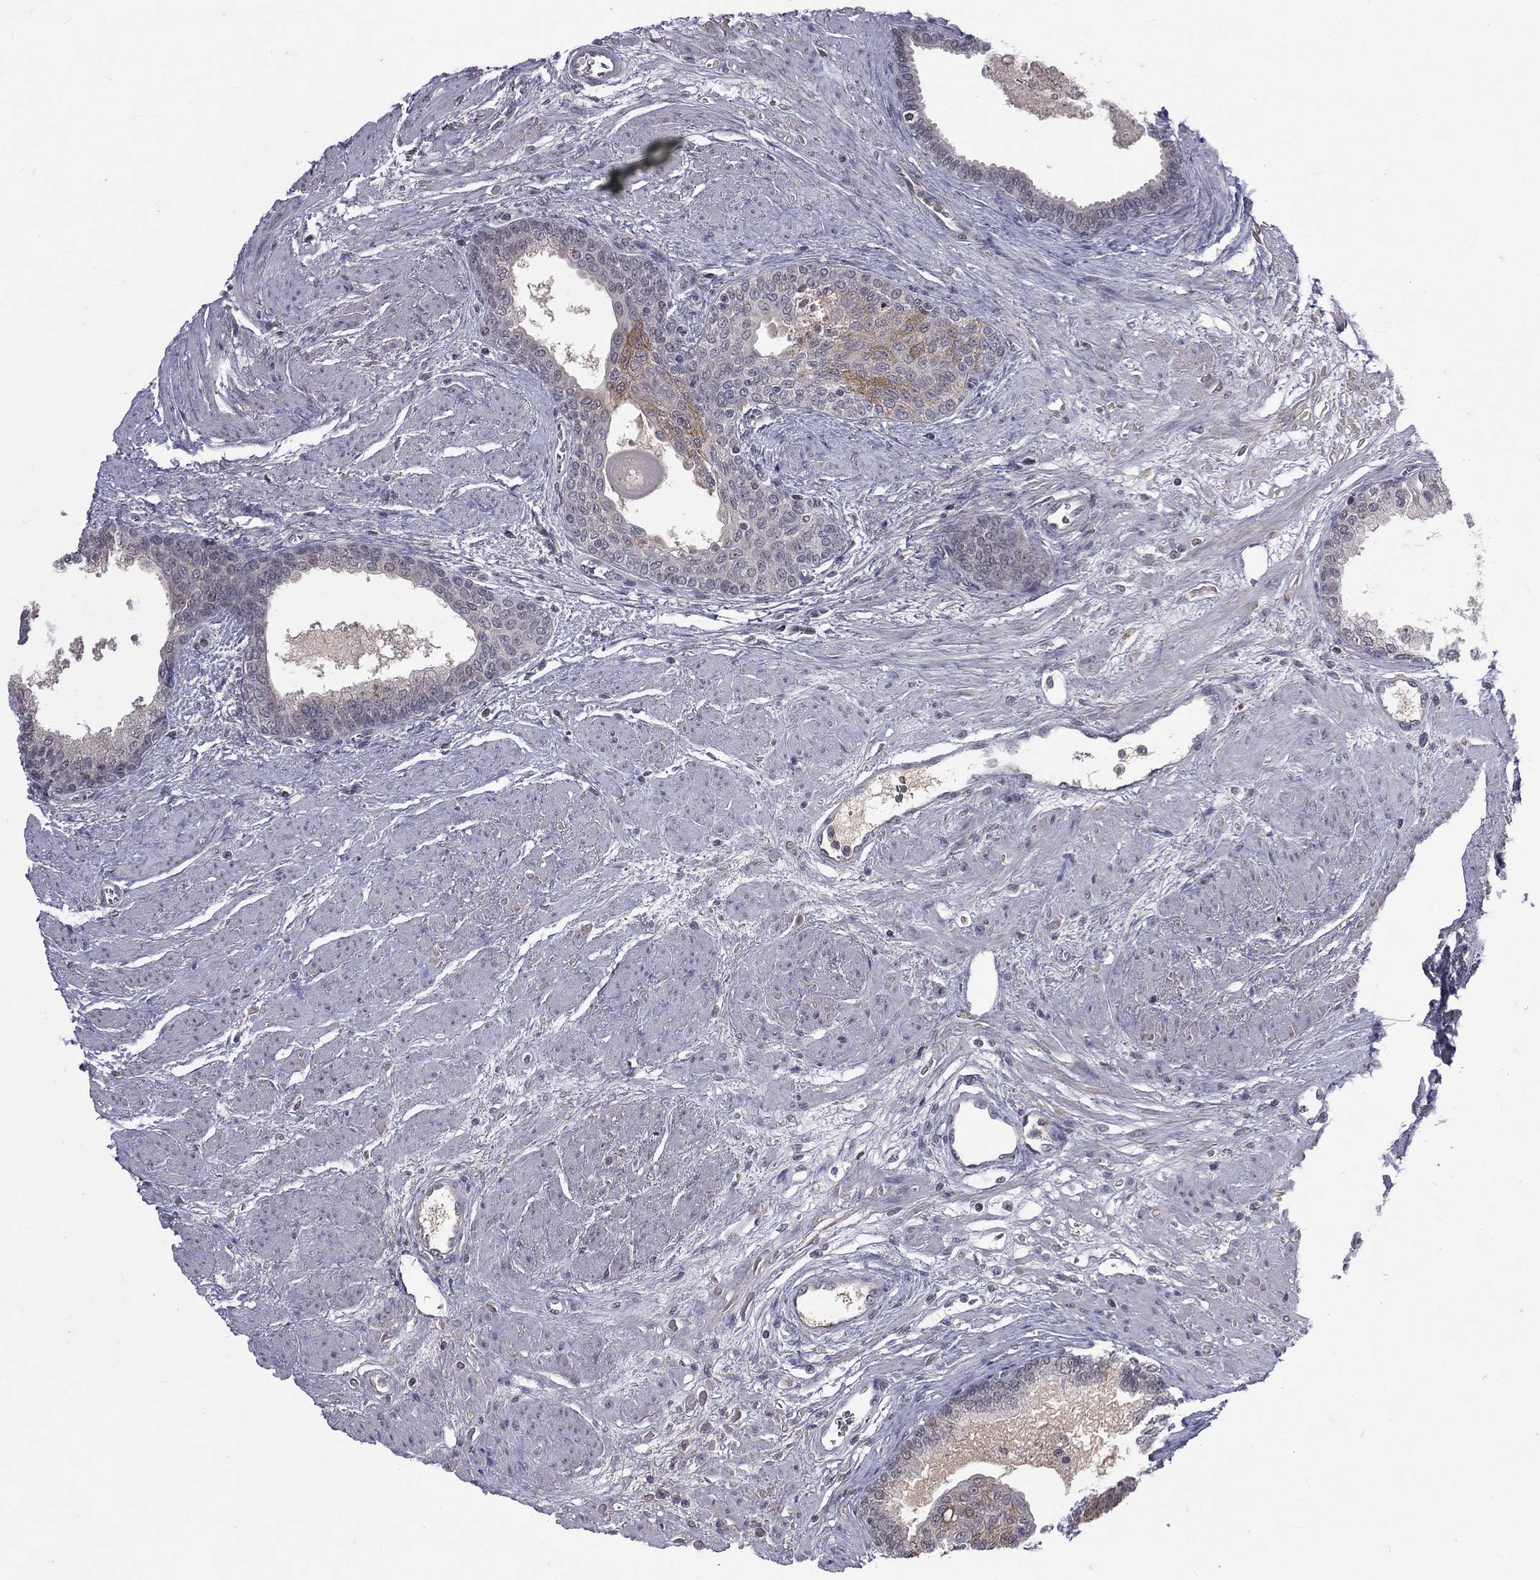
{"staining": {"intensity": "negative", "quantity": "none", "location": "none"}, "tissue": "prostate cancer", "cell_type": "Tumor cells", "image_type": "cancer", "snomed": [{"axis": "morphology", "description": "Adenocarcinoma, NOS"}, {"axis": "topography", "description": "Prostate and seminal vesicle, NOS"}, {"axis": "topography", "description": "Prostate"}], "caption": "Immunohistochemistry image of prostate cancer (adenocarcinoma) stained for a protein (brown), which shows no expression in tumor cells. (Stains: DAB (3,3'-diaminobenzidine) IHC with hematoxylin counter stain, Microscopy: brightfield microscopy at high magnification).", "gene": "DSG4", "patient": {"sex": "male", "age": 62}}